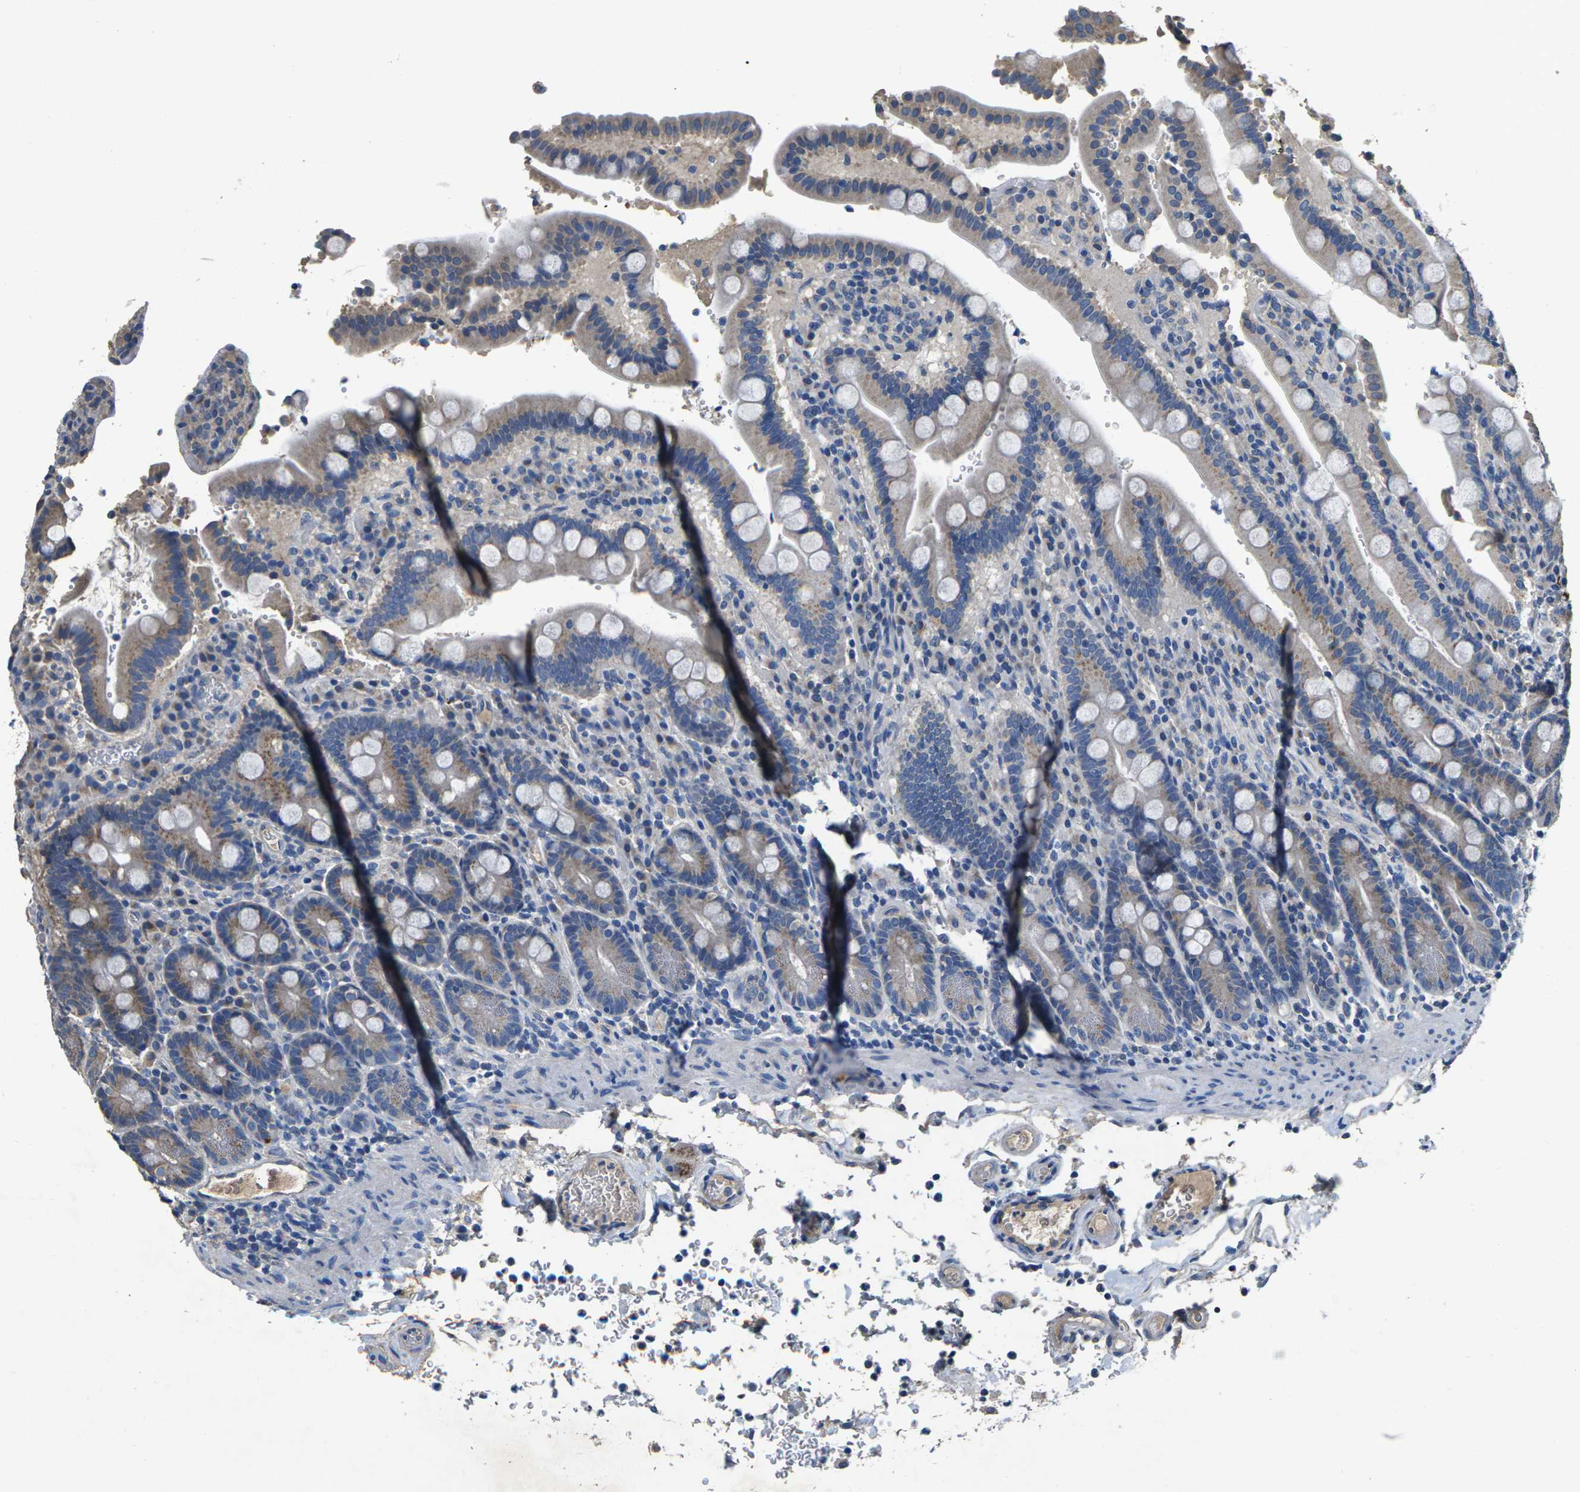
{"staining": {"intensity": "weak", "quantity": "25%-75%", "location": "cytoplasmic/membranous"}, "tissue": "duodenum", "cell_type": "Glandular cells", "image_type": "normal", "snomed": [{"axis": "morphology", "description": "Normal tissue, NOS"}, {"axis": "topography", "description": "Small intestine, NOS"}], "caption": "Unremarkable duodenum reveals weak cytoplasmic/membranous staining in about 25%-75% of glandular cells.", "gene": "B4GAT1", "patient": {"sex": "female", "age": 71}}